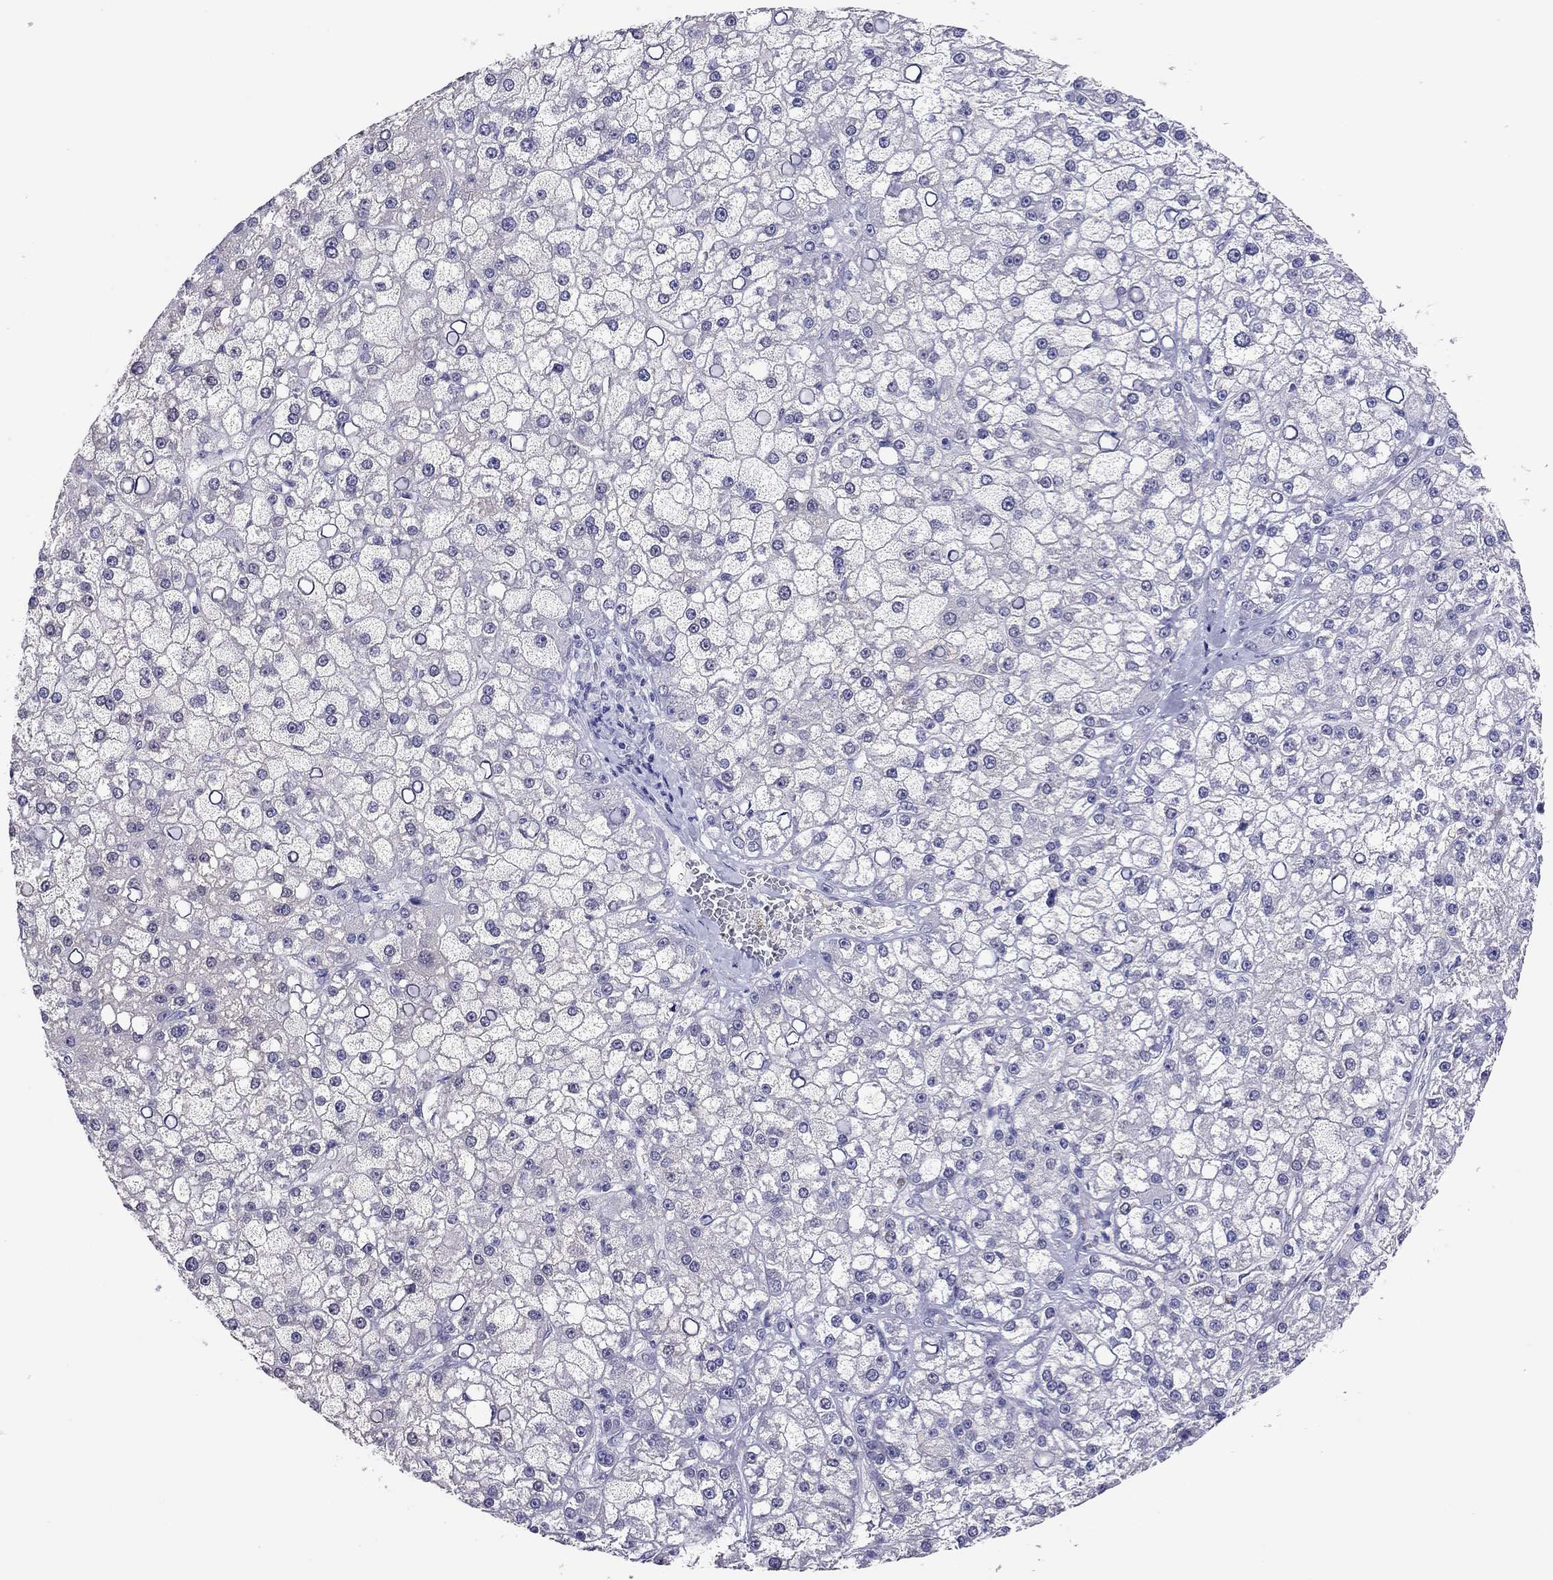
{"staining": {"intensity": "negative", "quantity": "none", "location": "none"}, "tissue": "liver cancer", "cell_type": "Tumor cells", "image_type": "cancer", "snomed": [{"axis": "morphology", "description": "Carcinoma, Hepatocellular, NOS"}, {"axis": "topography", "description": "Liver"}], "caption": "Immunohistochemical staining of human hepatocellular carcinoma (liver) exhibits no significant positivity in tumor cells.", "gene": "ARMC12", "patient": {"sex": "male", "age": 67}}